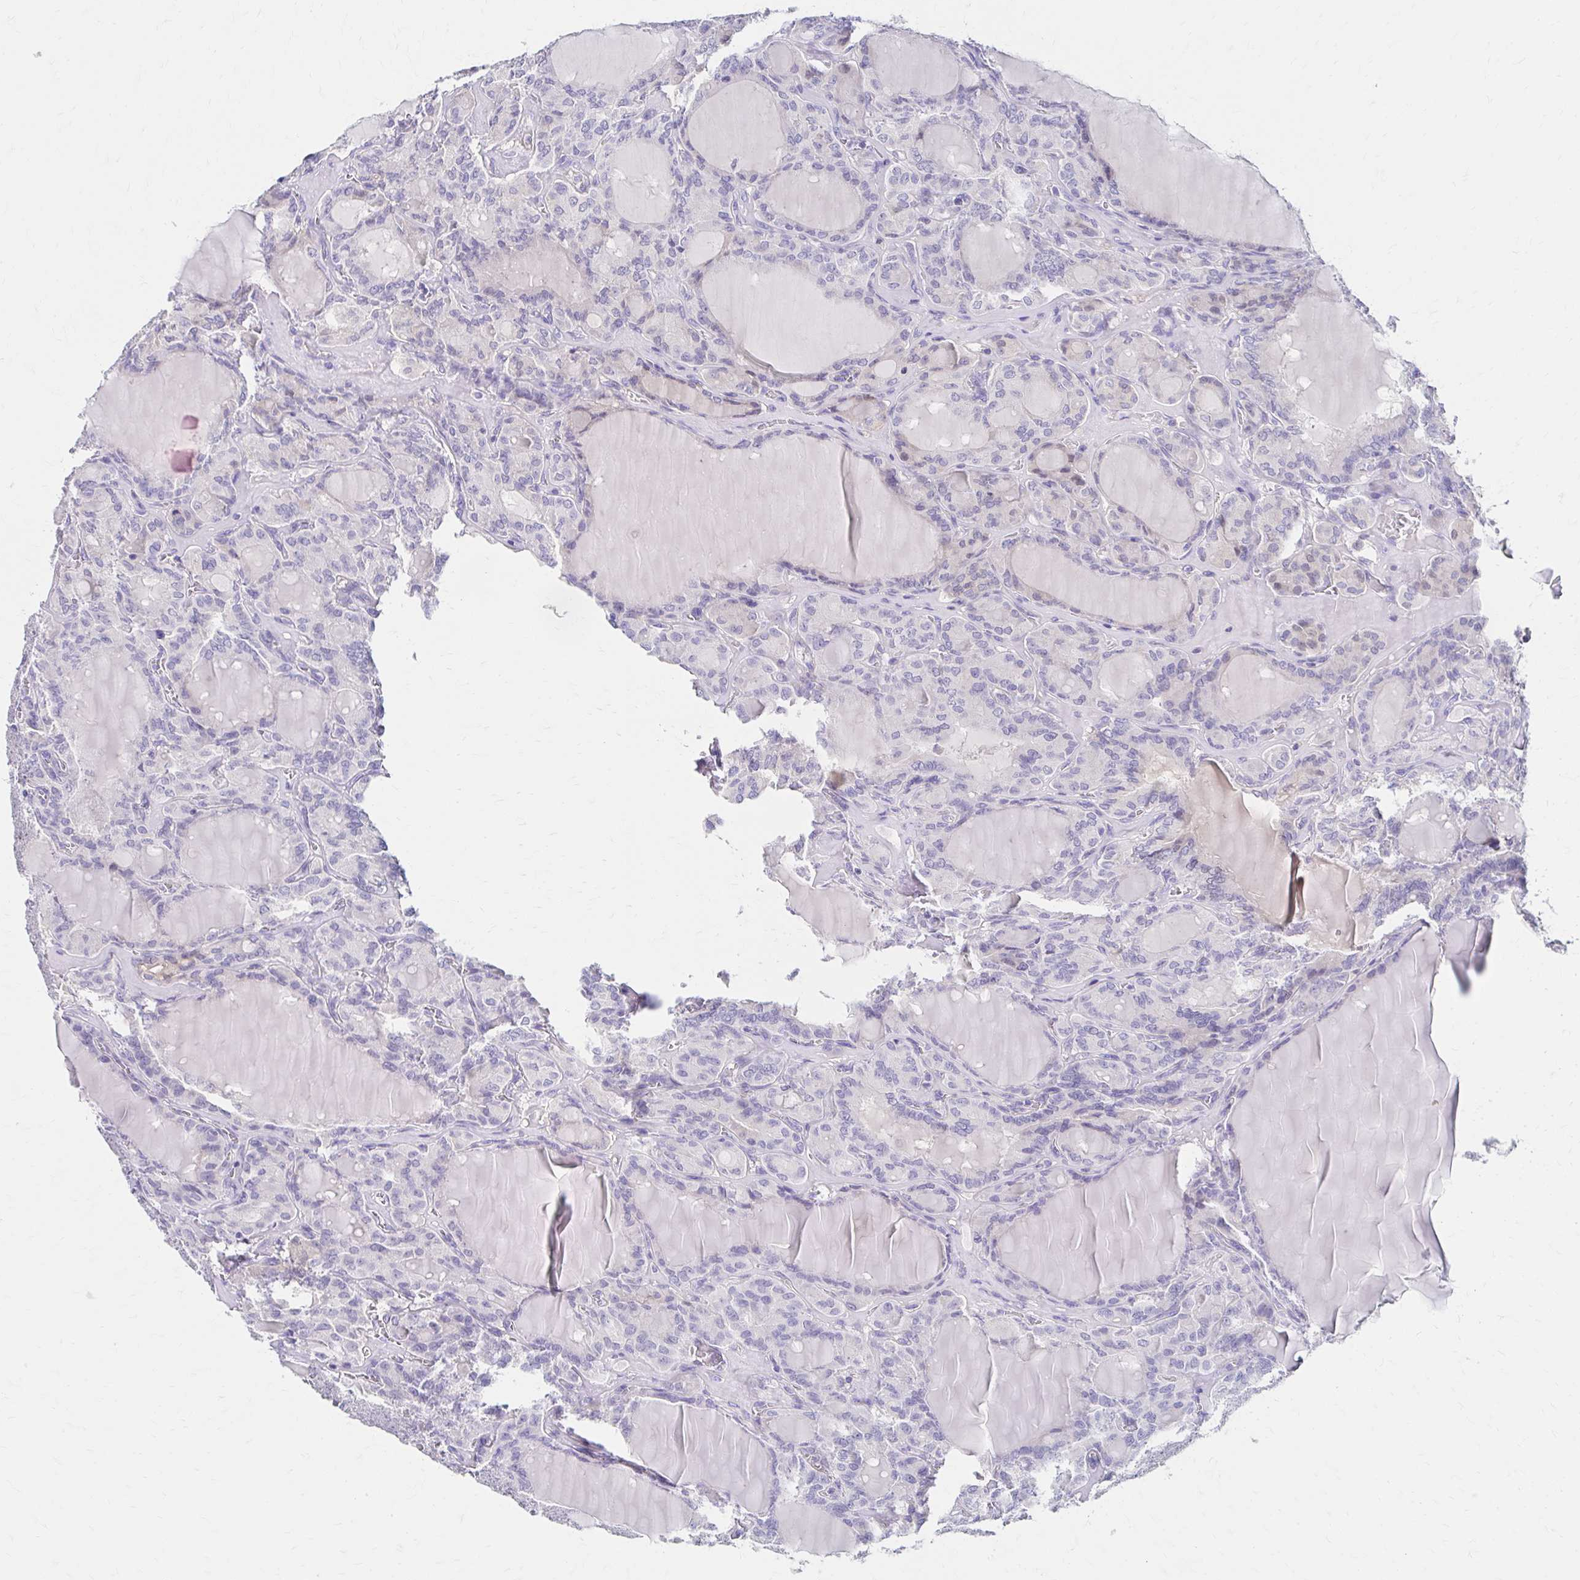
{"staining": {"intensity": "negative", "quantity": "none", "location": "none"}, "tissue": "thyroid cancer", "cell_type": "Tumor cells", "image_type": "cancer", "snomed": [{"axis": "morphology", "description": "Papillary adenocarcinoma, NOS"}, {"axis": "topography", "description": "Thyroid gland"}], "caption": "The image reveals no staining of tumor cells in thyroid cancer (papillary adenocarcinoma).", "gene": "AZGP1", "patient": {"sex": "male", "age": 87}}